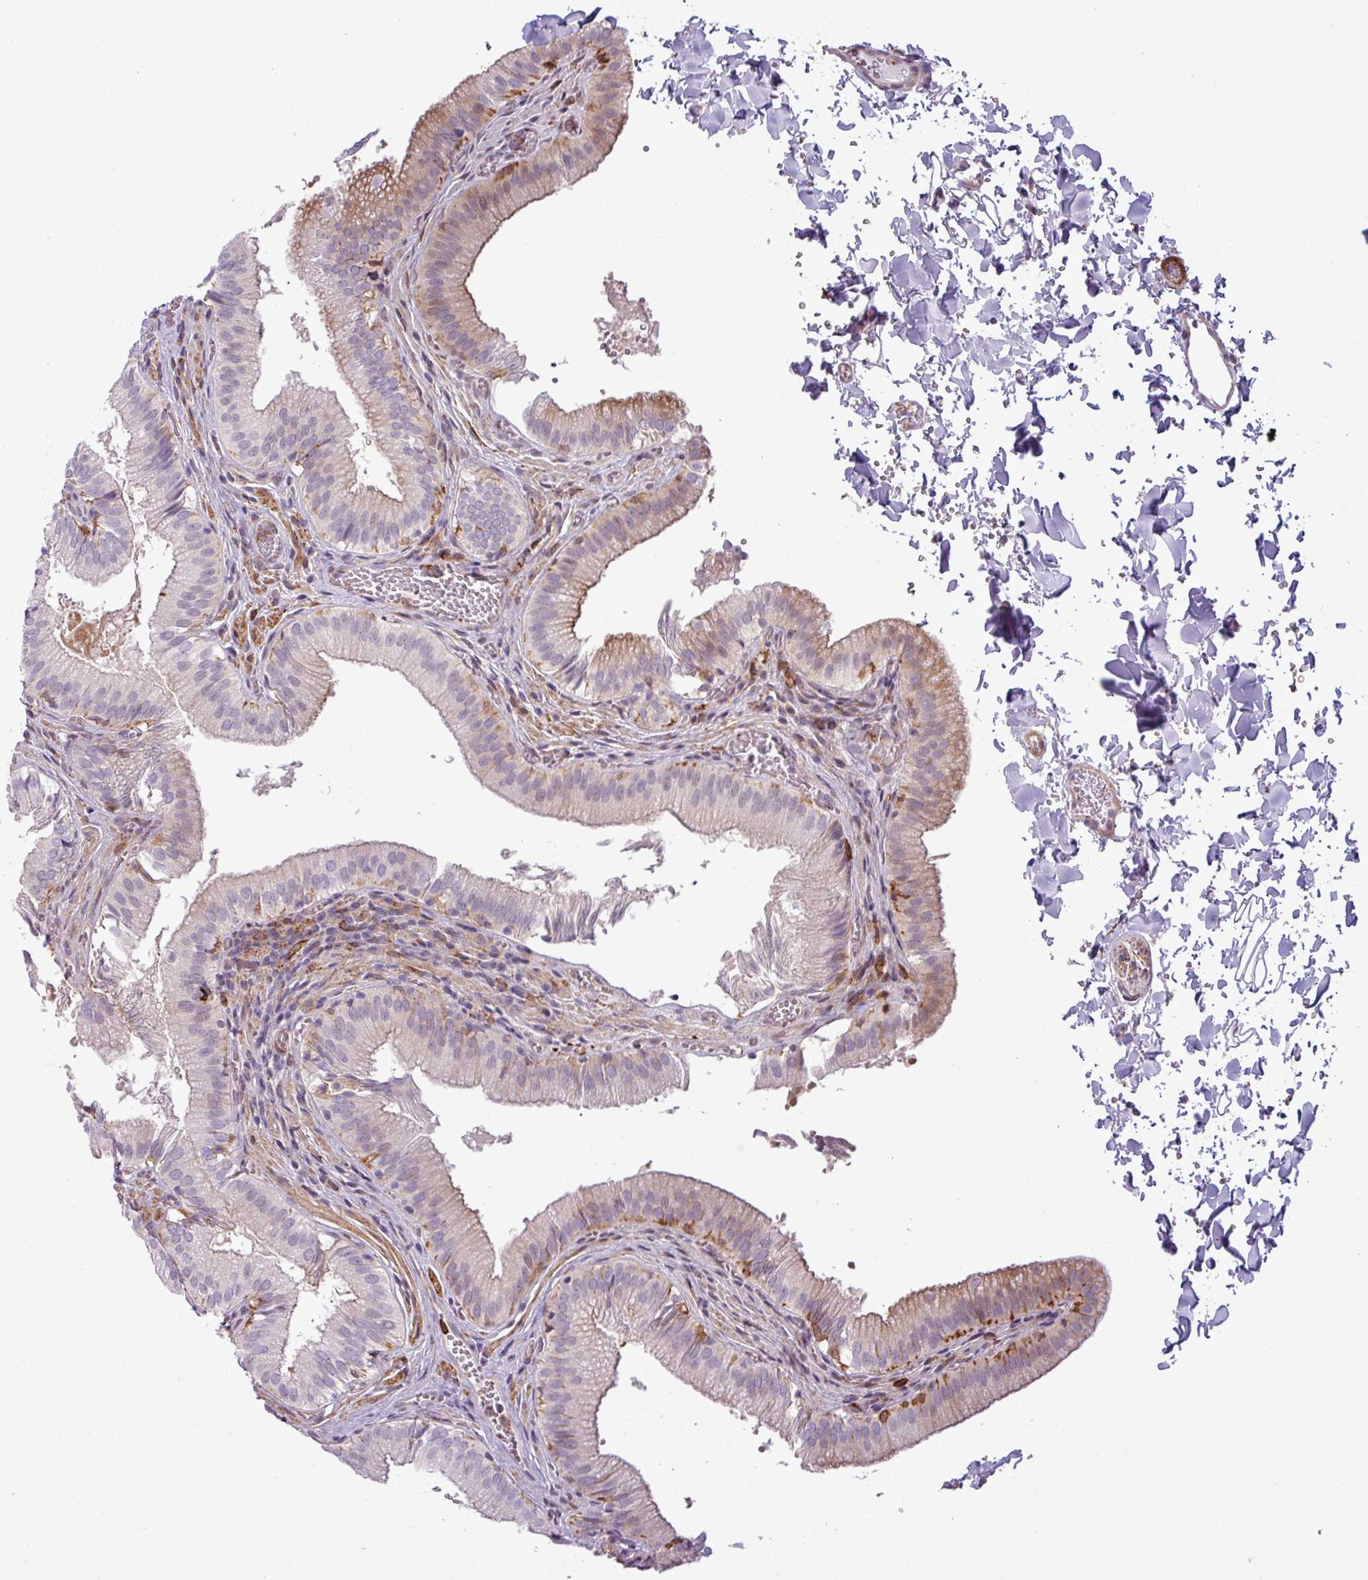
{"staining": {"intensity": "moderate", "quantity": "<25%", "location": "cytoplasmic/membranous"}, "tissue": "gallbladder", "cell_type": "Glandular cells", "image_type": "normal", "snomed": [{"axis": "morphology", "description": "Normal tissue, NOS"}, {"axis": "topography", "description": "Gallbladder"}, {"axis": "topography", "description": "Peripheral nerve tissue"}], "caption": "This photomicrograph demonstrates IHC staining of unremarkable gallbladder, with low moderate cytoplasmic/membranous expression in about <25% of glandular cells.", "gene": "COL8A1", "patient": {"sex": "male", "age": 17}}